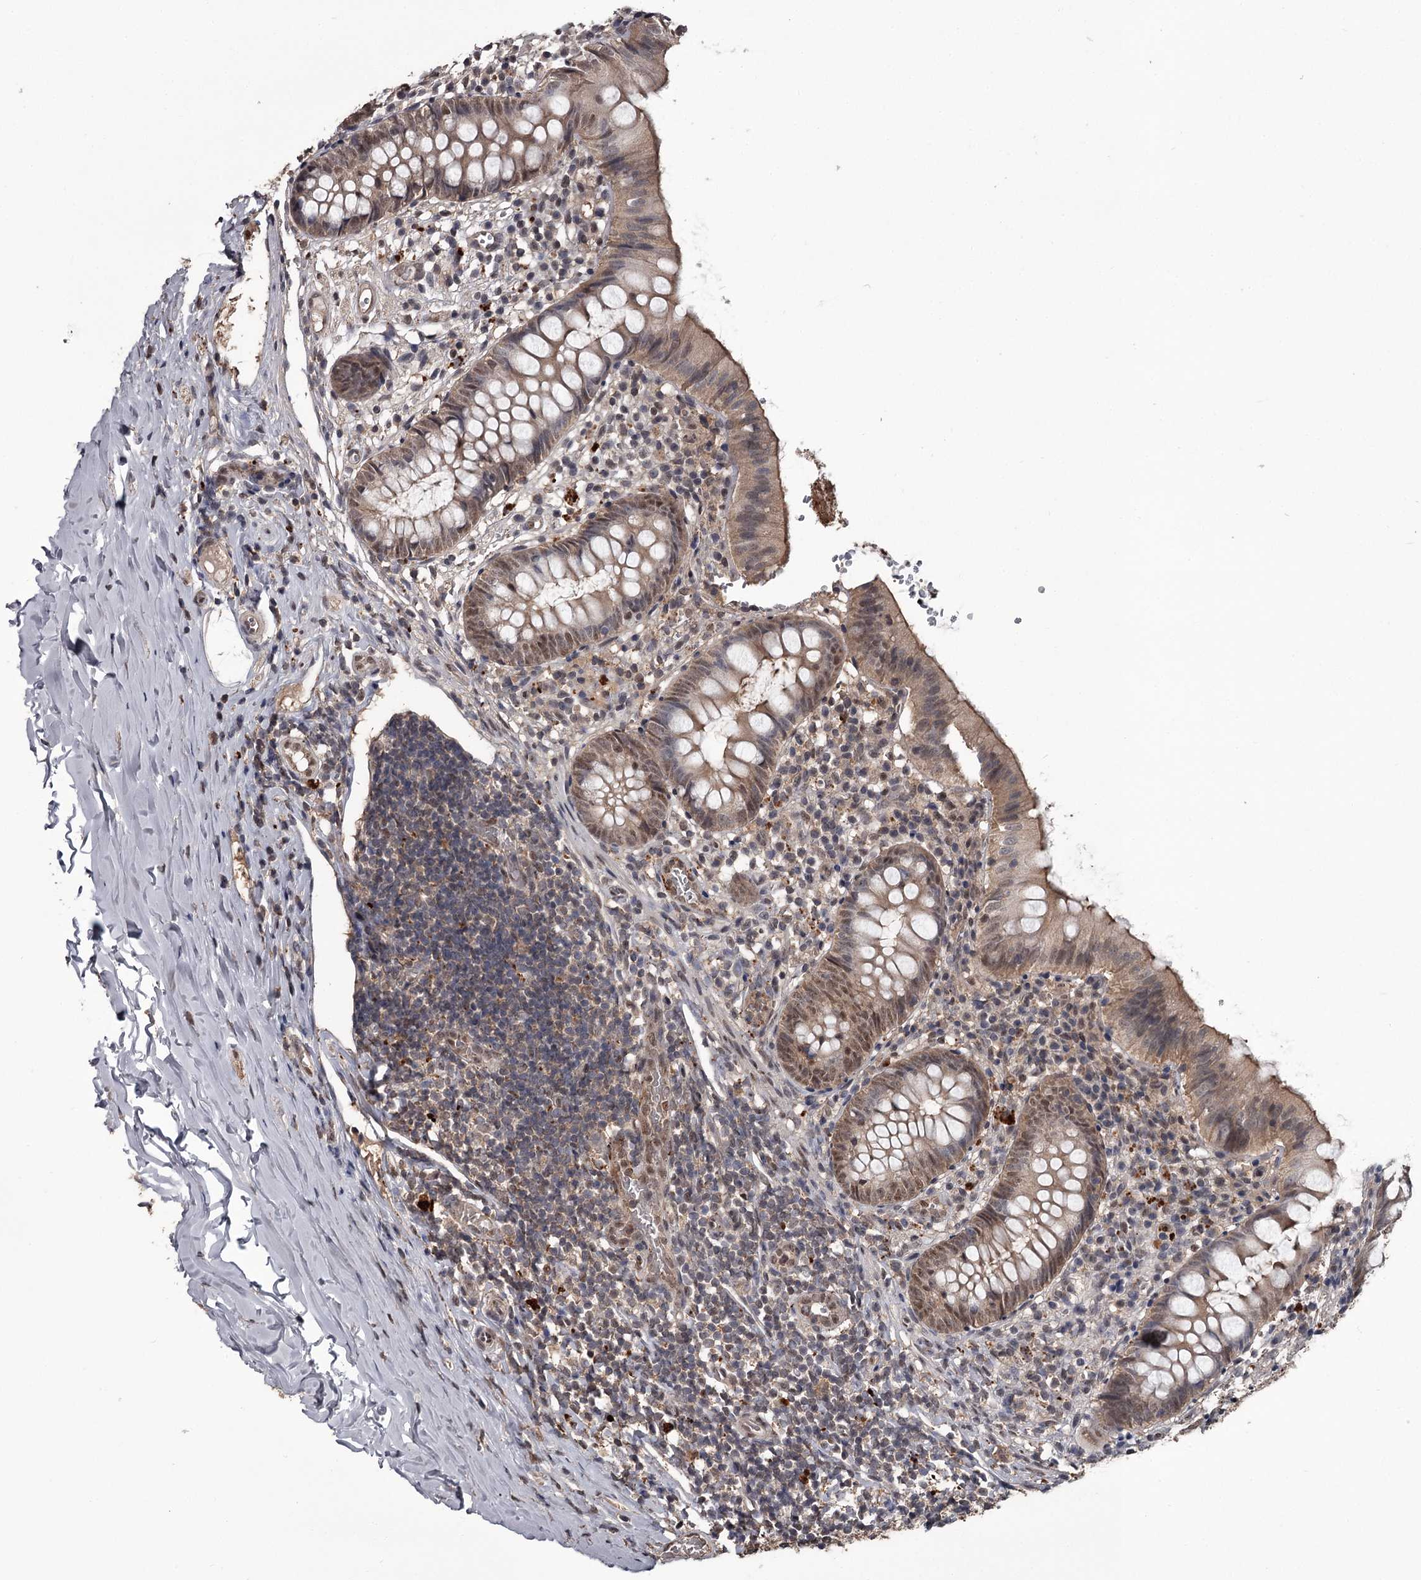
{"staining": {"intensity": "moderate", "quantity": ">75%", "location": "cytoplasmic/membranous,nuclear"}, "tissue": "appendix", "cell_type": "Glandular cells", "image_type": "normal", "snomed": [{"axis": "morphology", "description": "Normal tissue, NOS"}, {"axis": "topography", "description": "Appendix"}], "caption": "IHC photomicrograph of normal human appendix stained for a protein (brown), which displays medium levels of moderate cytoplasmic/membranous,nuclear expression in about >75% of glandular cells.", "gene": "PRPF40B", "patient": {"sex": "male", "age": 8}}